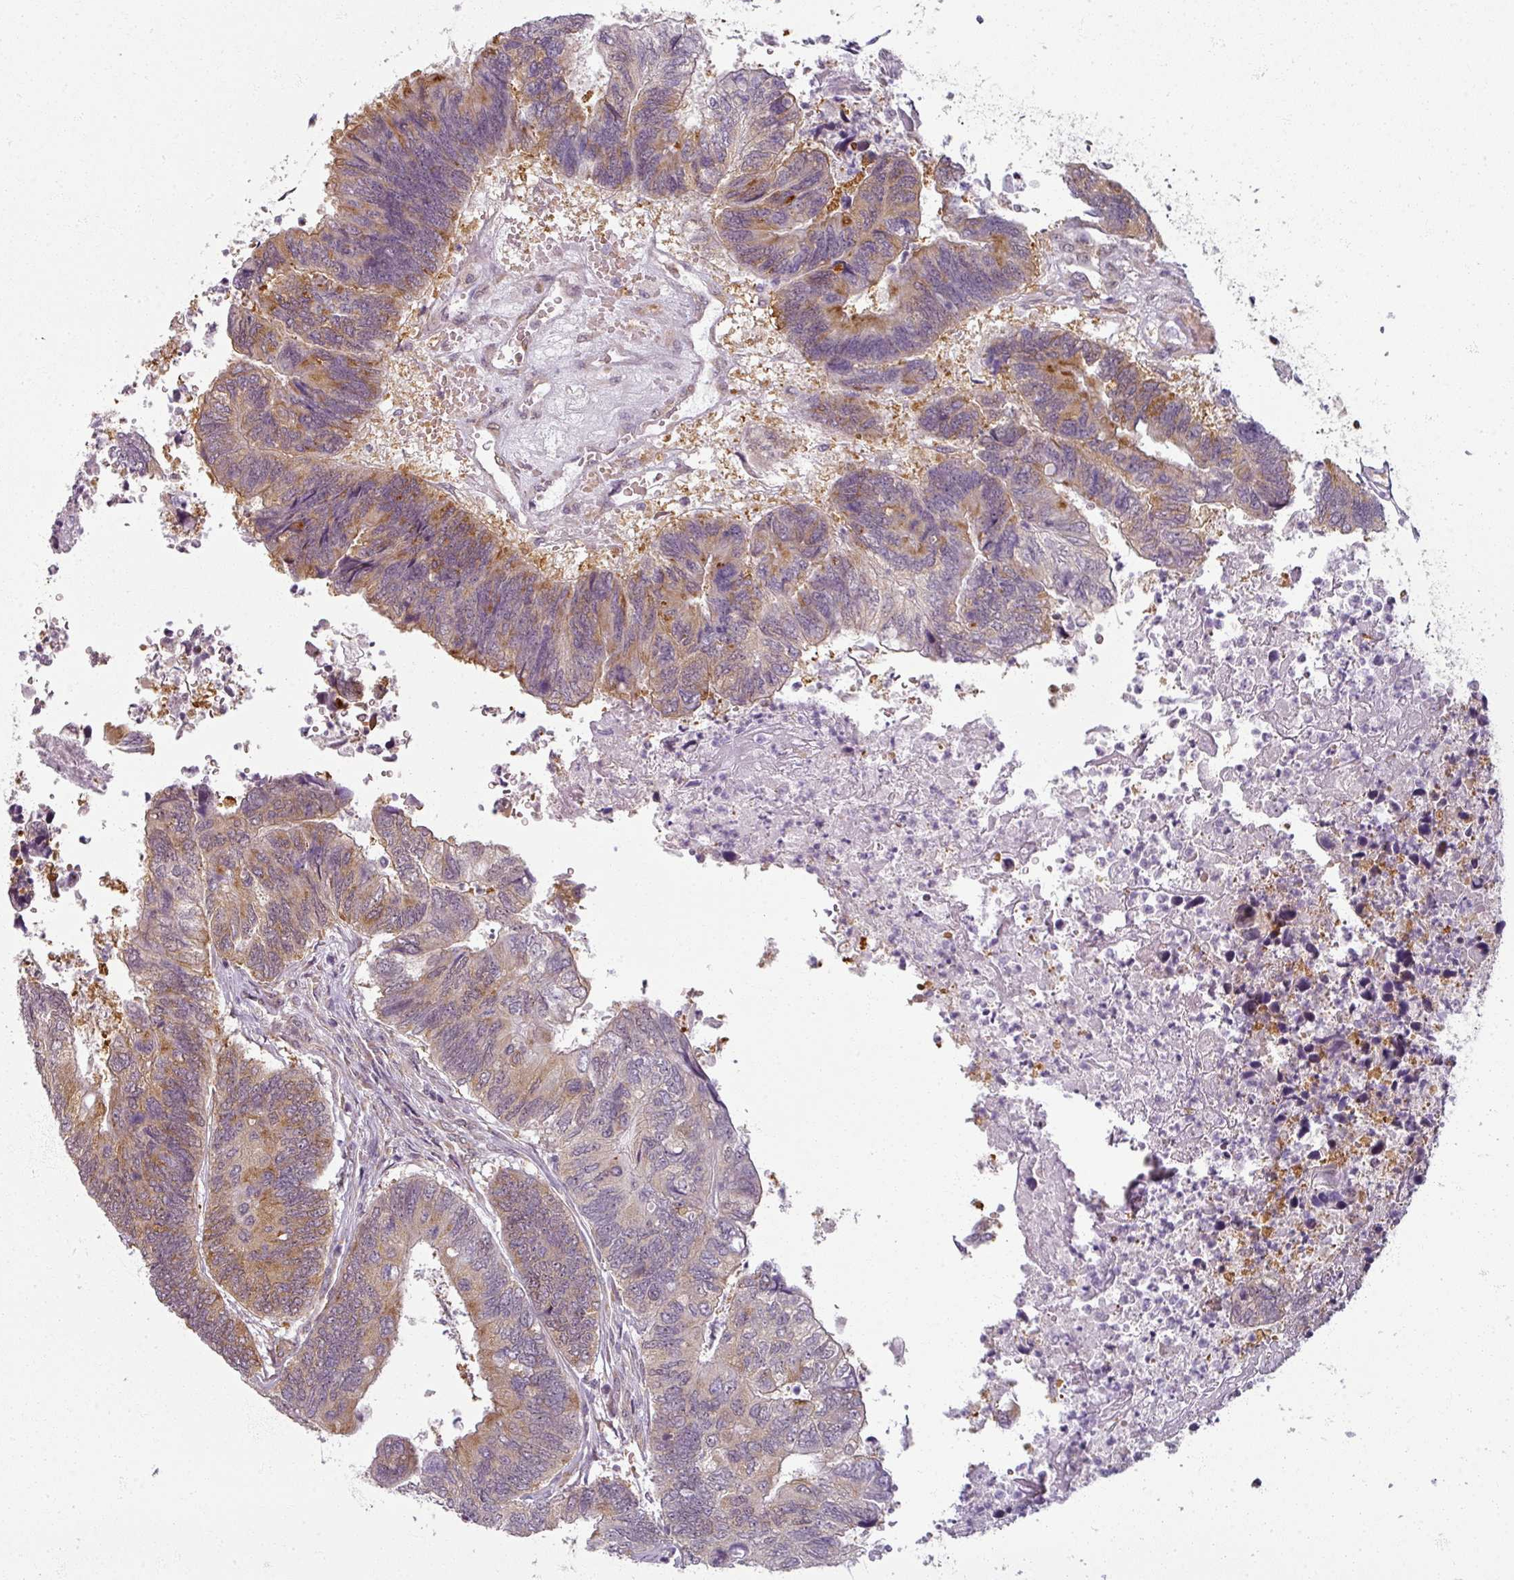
{"staining": {"intensity": "moderate", "quantity": "25%-75%", "location": "cytoplasmic/membranous"}, "tissue": "colorectal cancer", "cell_type": "Tumor cells", "image_type": "cancer", "snomed": [{"axis": "morphology", "description": "Adenocarcinoma, NOS"}, {"axis": "topography", "description": "Colon"}], "caption": "Immunohistochemistry (IHC) of human colorectal adenocarcinoma displays medium levels of moderate cytoplasmic/membranous positivity in about 25%-75% of tumor cells.", "gene": "AGPAT4", "patient": {"sex": "female", "age": 67}}